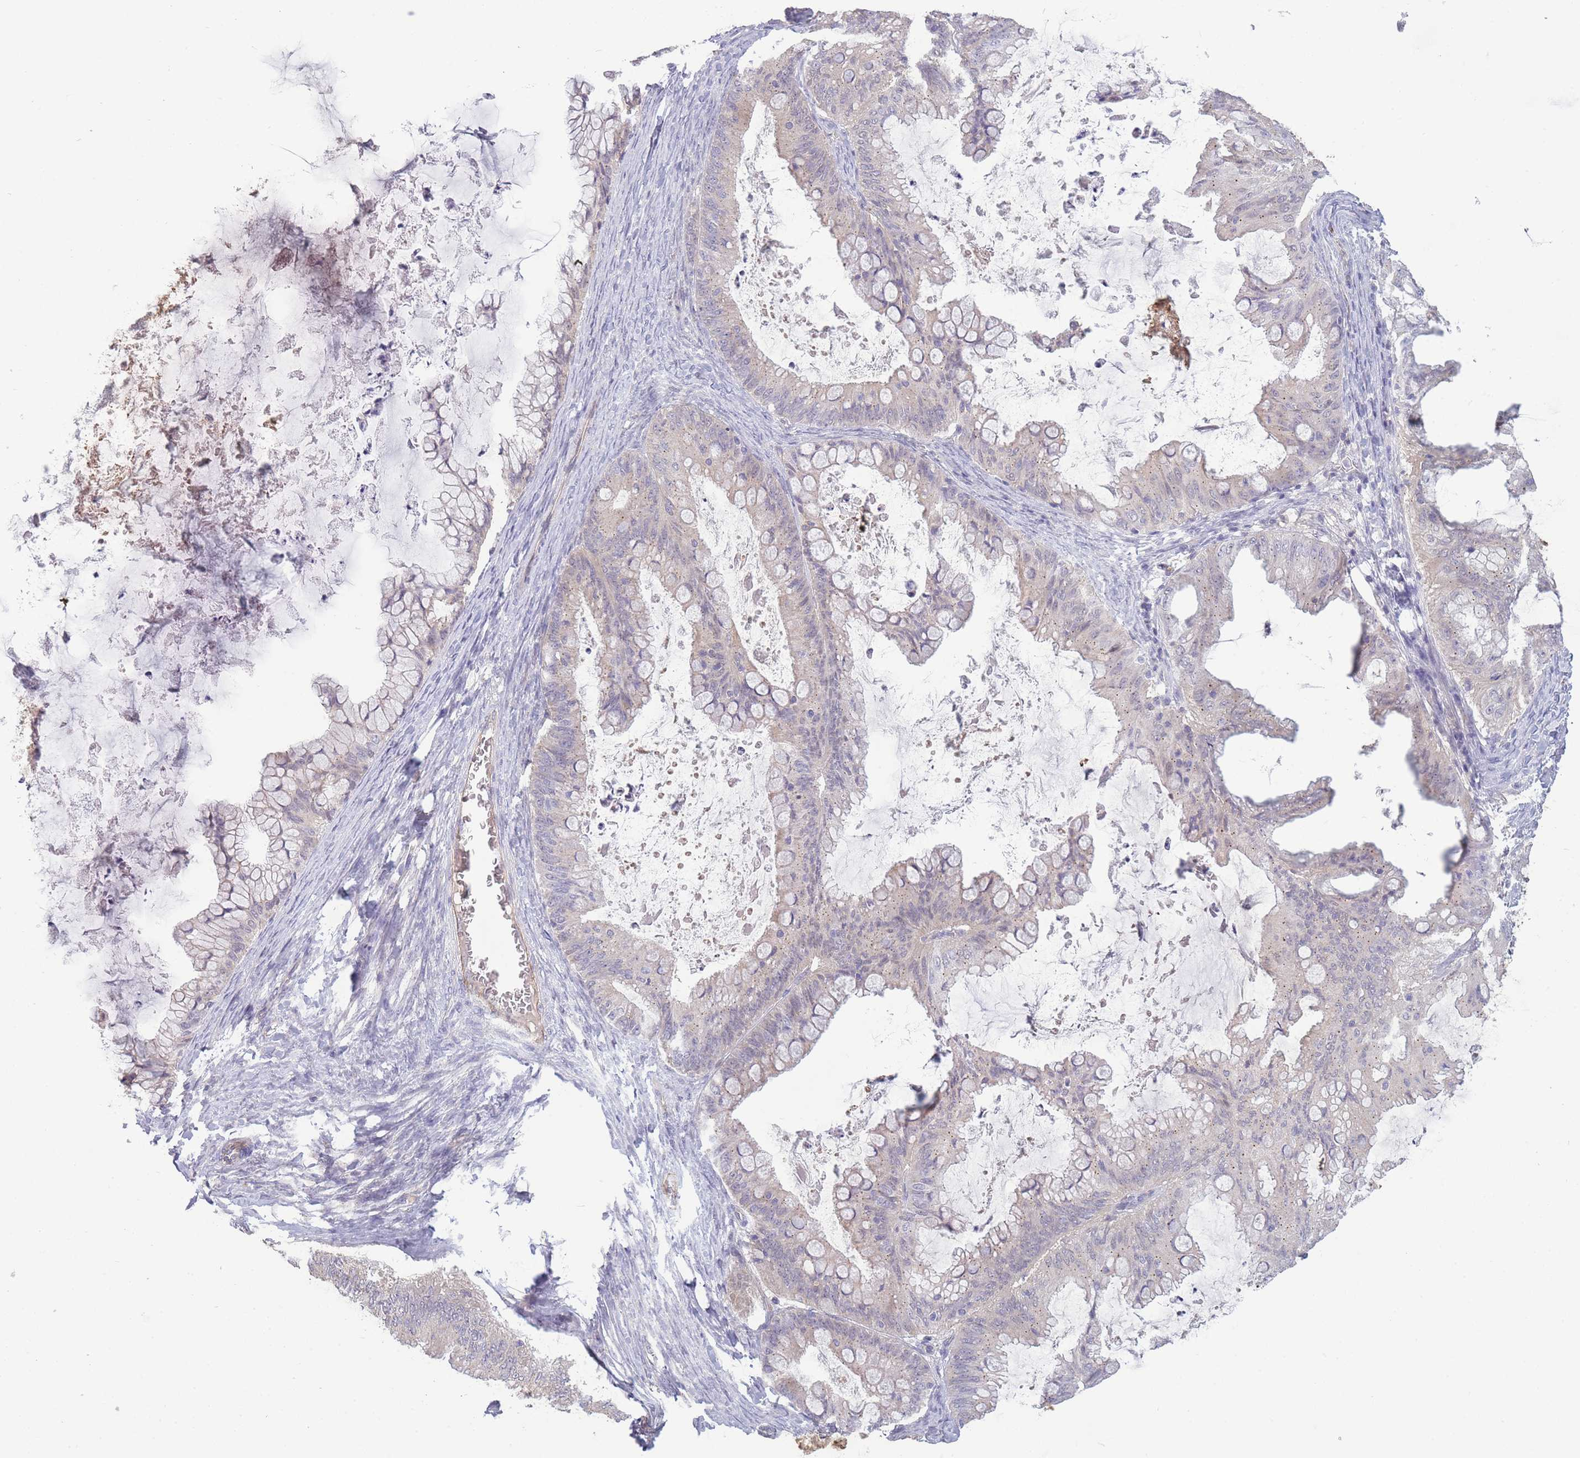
{"staining": {"intensity": "negative", "quantity": "none", "location": "none"}, "tissue": "ovarian cancer", "cell_type": "Tumor cells", "image_type": "cancer", "snomed": [{"axis": "morphology", "description": "Cystadenocarcinoma, mucinous, NOS"}, {"axis": "topography", "description": "Ovary"}], "caption": "Immunohistochemistry (IHC) of human ovarian cancer (mucinous cystadenocarcinoma) demonstrates no staining in tumor cells.", "gene": "NDUFAF5", "patient": {"sex": "female", "age": 35}}